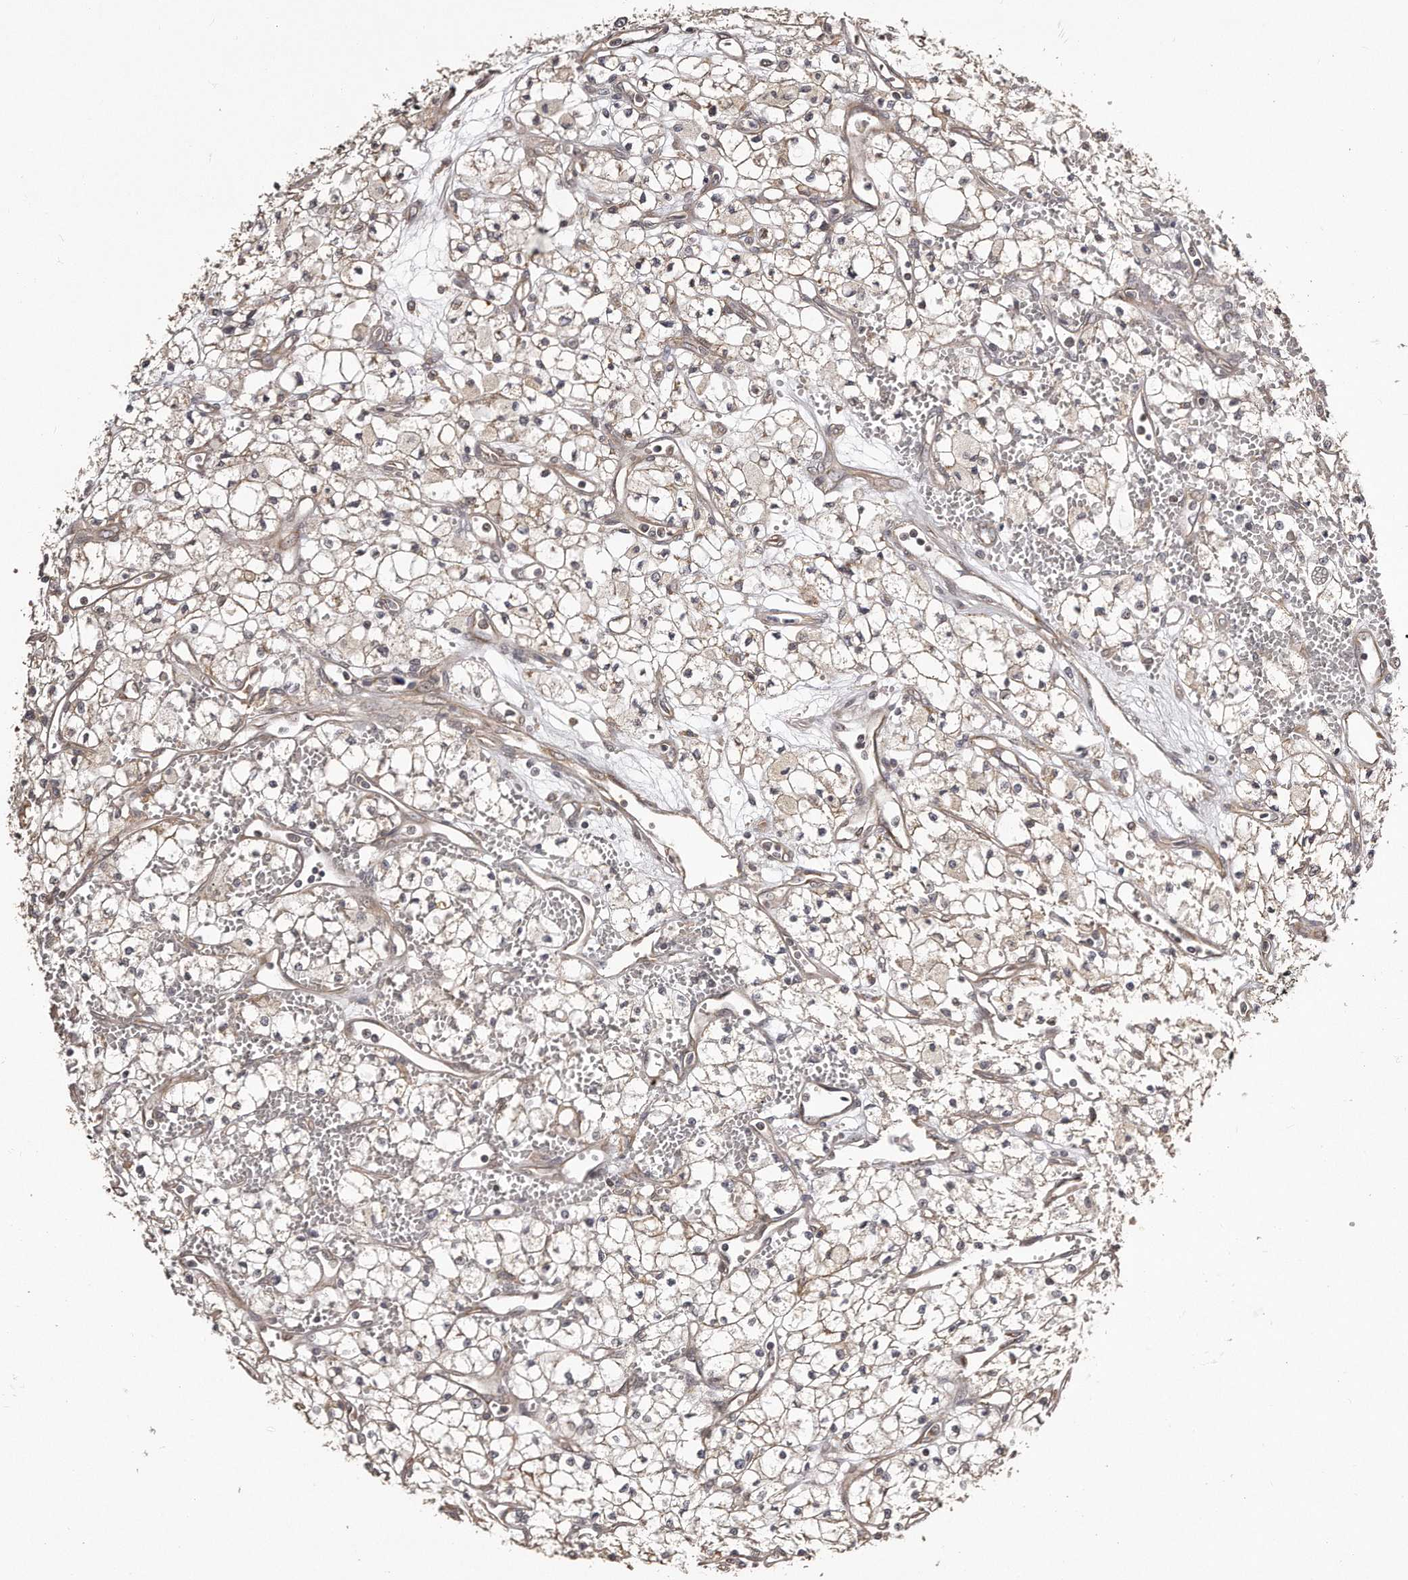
{"staining": {"intensity": "negative", "quantity": "none", "location": "none"}, "tissue": "renal cancer", "cell_type": "Tumor cells", "image_type": "cancer", "snomed": [{"axis": "morphology", "description": "Adenocarcinoma, NOS"}, {"axis": "topography", "description": "Kidney"}], "caption": "Protein analysis of adenocarcinoma (renal) exhibits no significant positivity in tumor cells.", "gene": "TRAPPC14", "patient": {"sex": "male", "age": 59}}